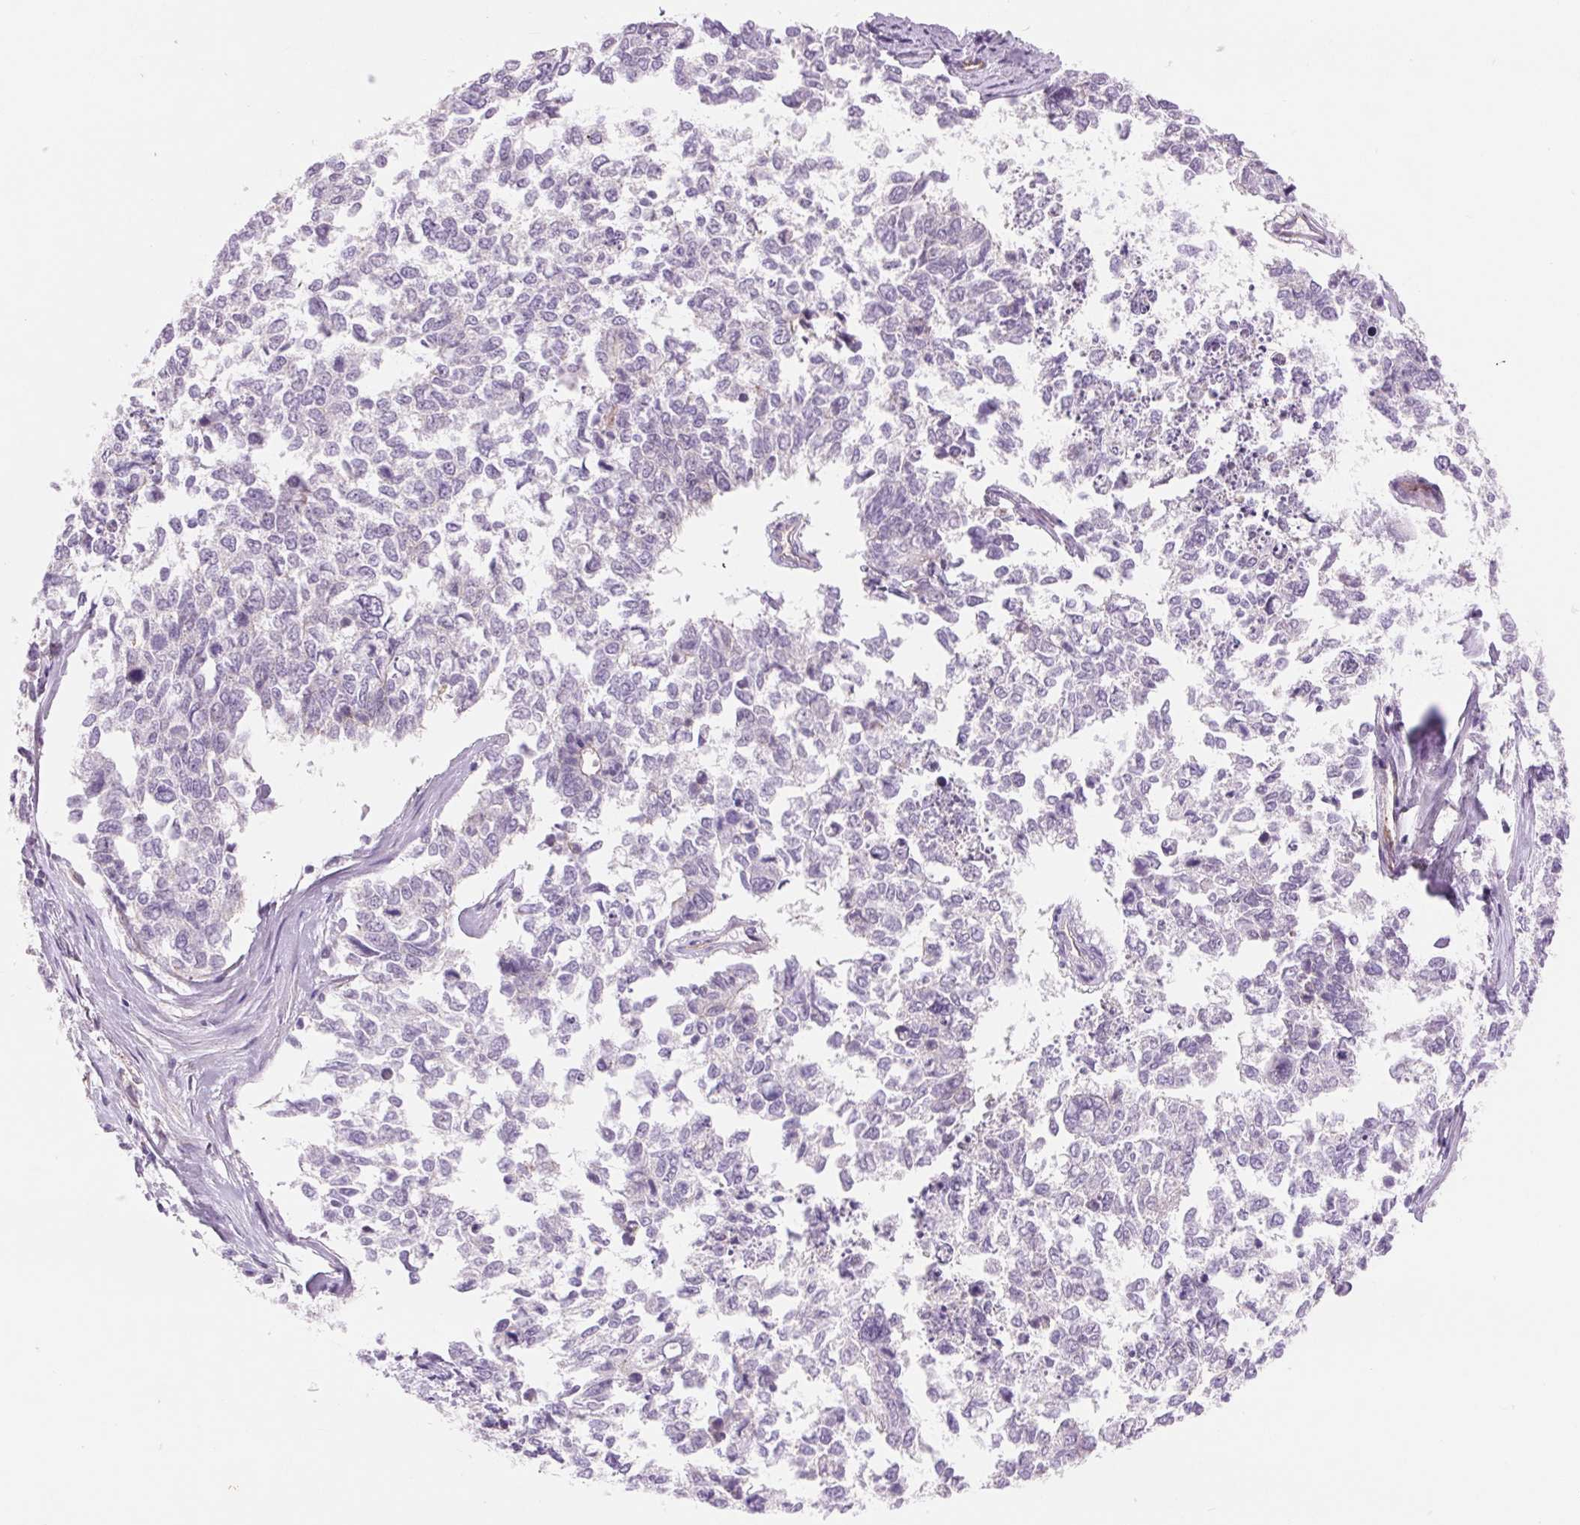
{"staining": {"intensity": "negative", "quantity": "none", "location": "none"}, "tissue": "cervical cancer", "cell_type": "Tumor cells", "image_type": "cancer", "snomed": [{"axis": "morphology", "description": "Adenocarcinoma, NOS"}, {"axis": "topography", "description": "Cervix"}], "caption": "This is an IHC histopathology image of cervical adenocarcinoma. There is no positivity in tumor cells.", "gene": "DIXDC1", "patient": {"sex": "female", "age": 63}}